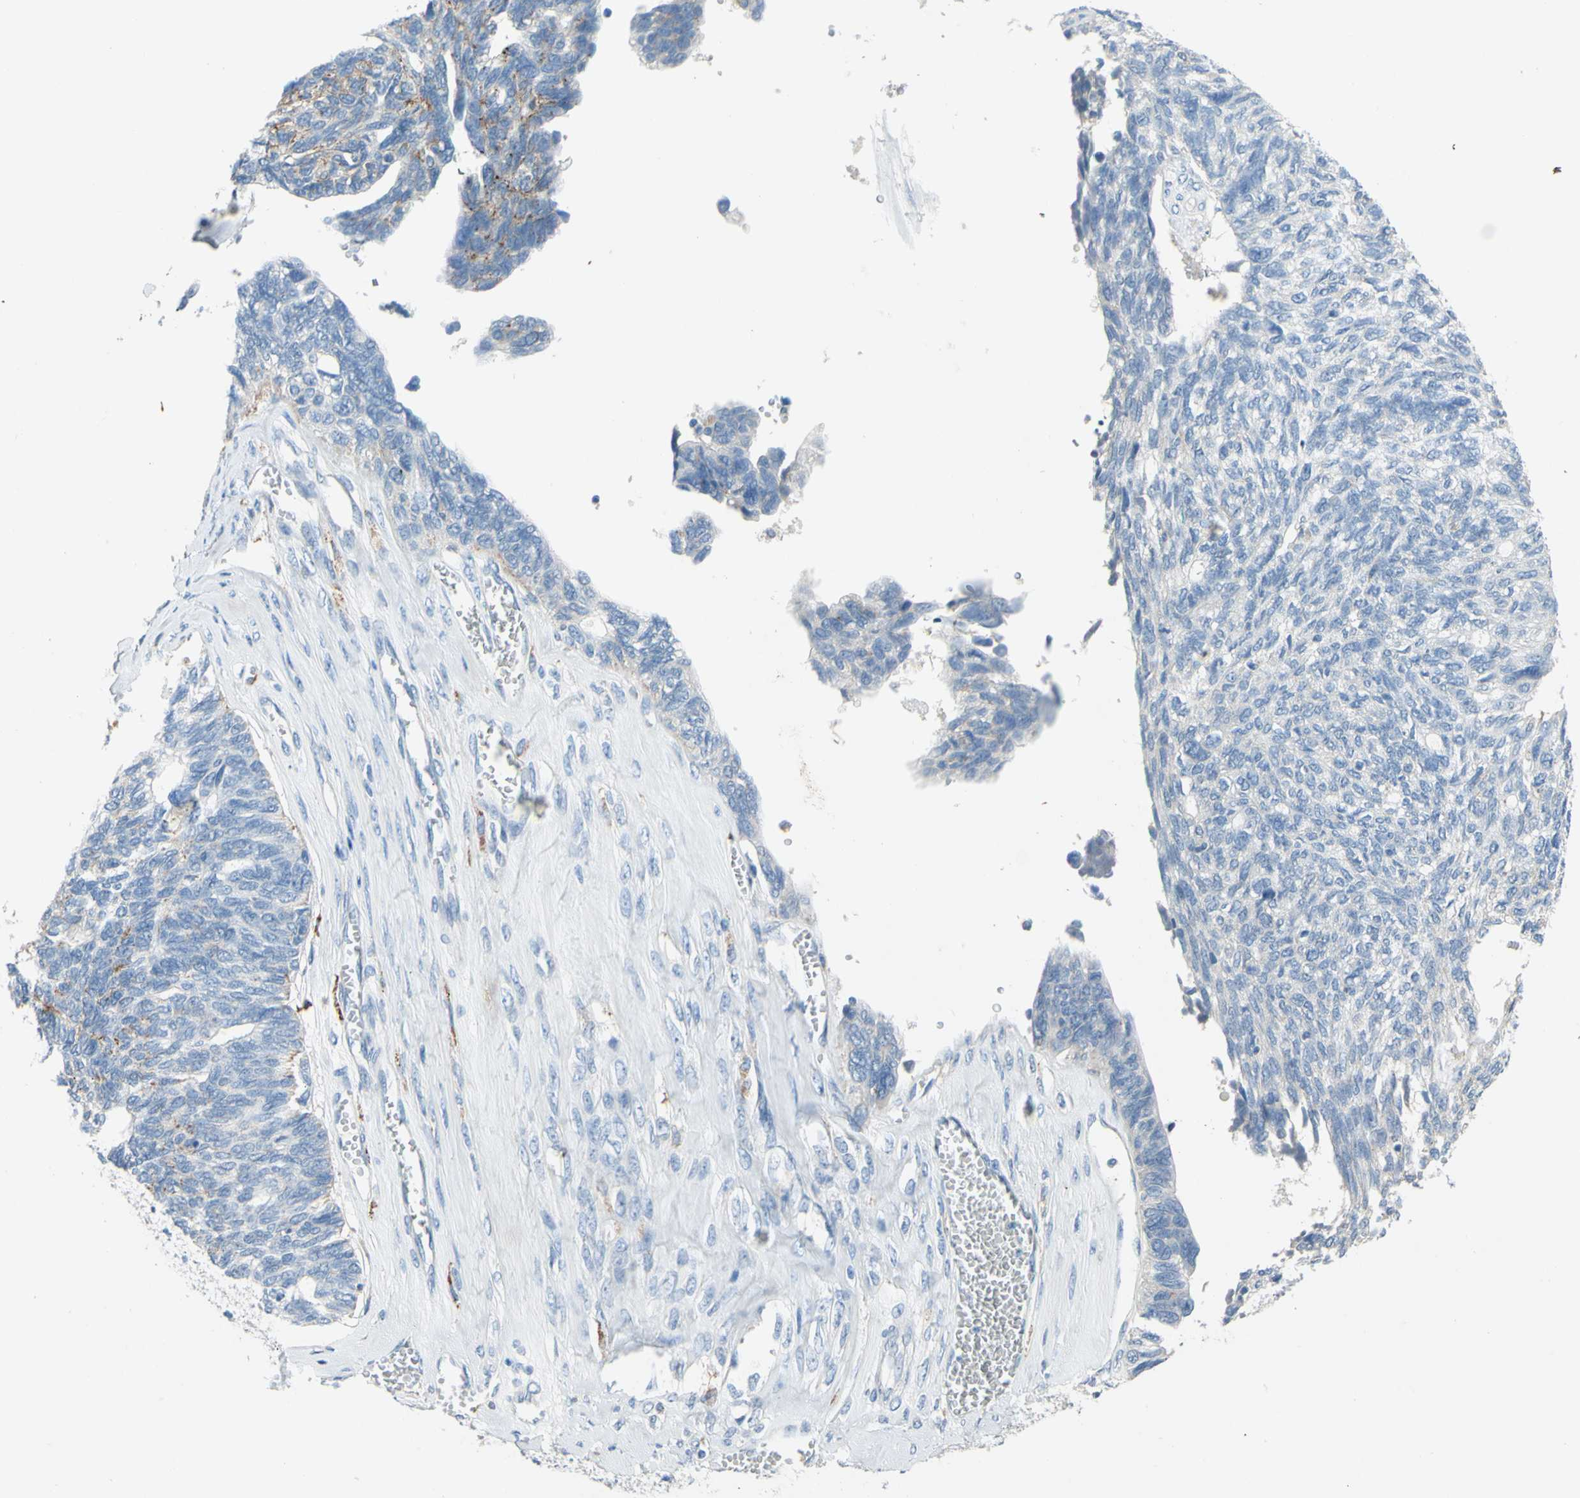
{"staining": {"intensity": "weak", "quantity": "<25%", "location": "cytoplasmic/membranous"}, "tissue": "ovarian cancer", "cell_type": "Tumor cells", "image_type": "cancer", "snomed": [{"axis": "morphology", "description": "Cystadenocarcinoma, serous, NOS"}, {"axis": "topography", "description": "Ovary"}], "caption": "Immunohistochemistry of human ovarian cancer demonstrates no staining in tumor cells.", "gene": "CDH10", "patient": {"sex": "female", "age": 79}}